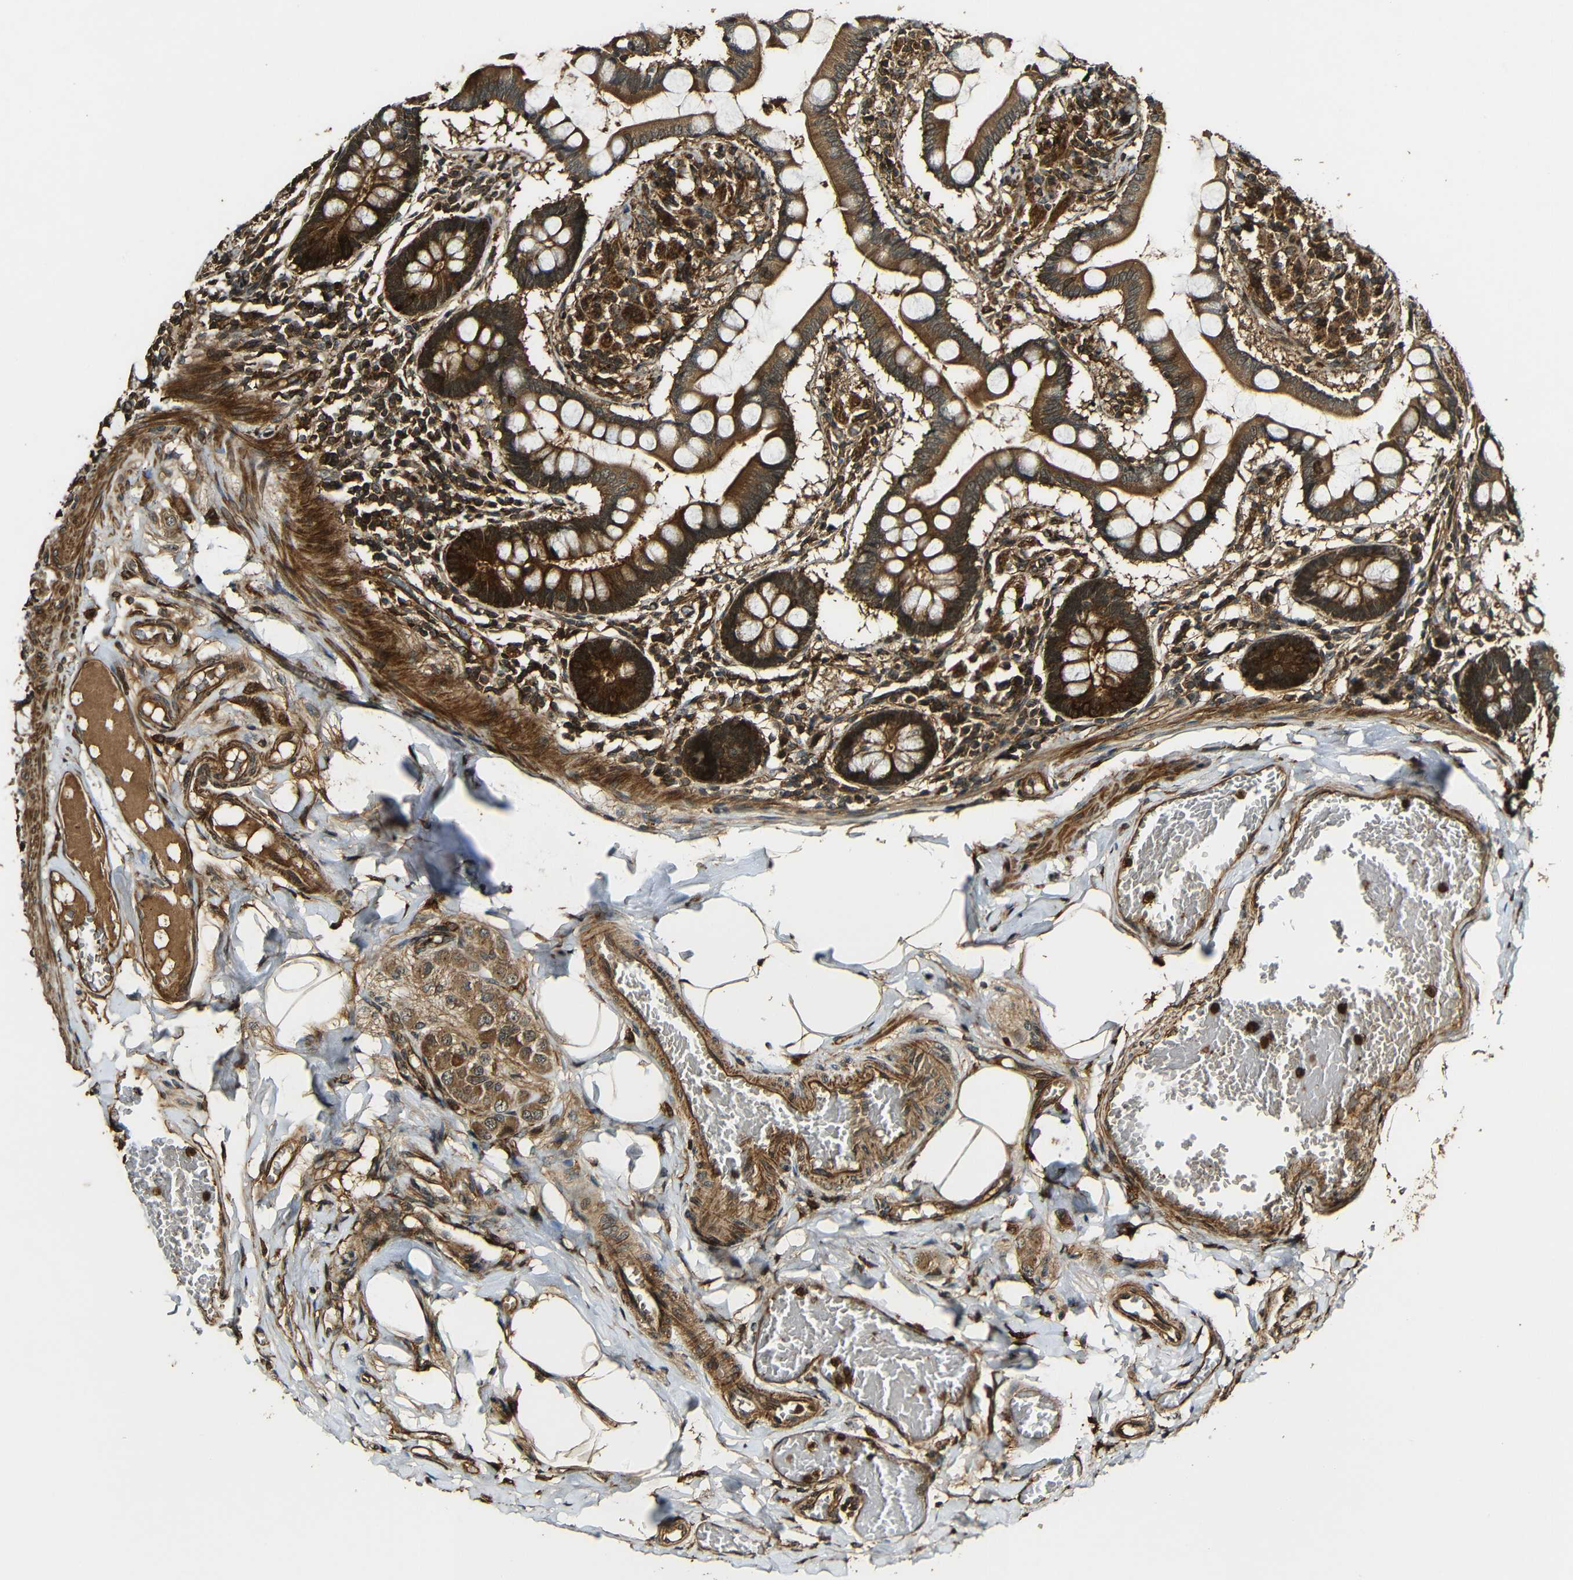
{"staining": {"intensity": "strong", "quantity": ">75%", "location": "cytoplasmic/membranous"}, "tissue": "small intestine", "cell_type": "Glandular cells", "image_type": "normal", "snomed": [{"axis": "morphology", "description": "Normal tissue, NOS"}, {"axis": "topography", "description": "Small intestine"}], "caption": "Approximately >75% of glandular cells in normal small intestine demonstrate strong cytoplasmic/membranous protein positivity as visualized by brown immunohistochemical staining.", "gene": "CASP8", "patient": {"sex": "male", "age": 41}}